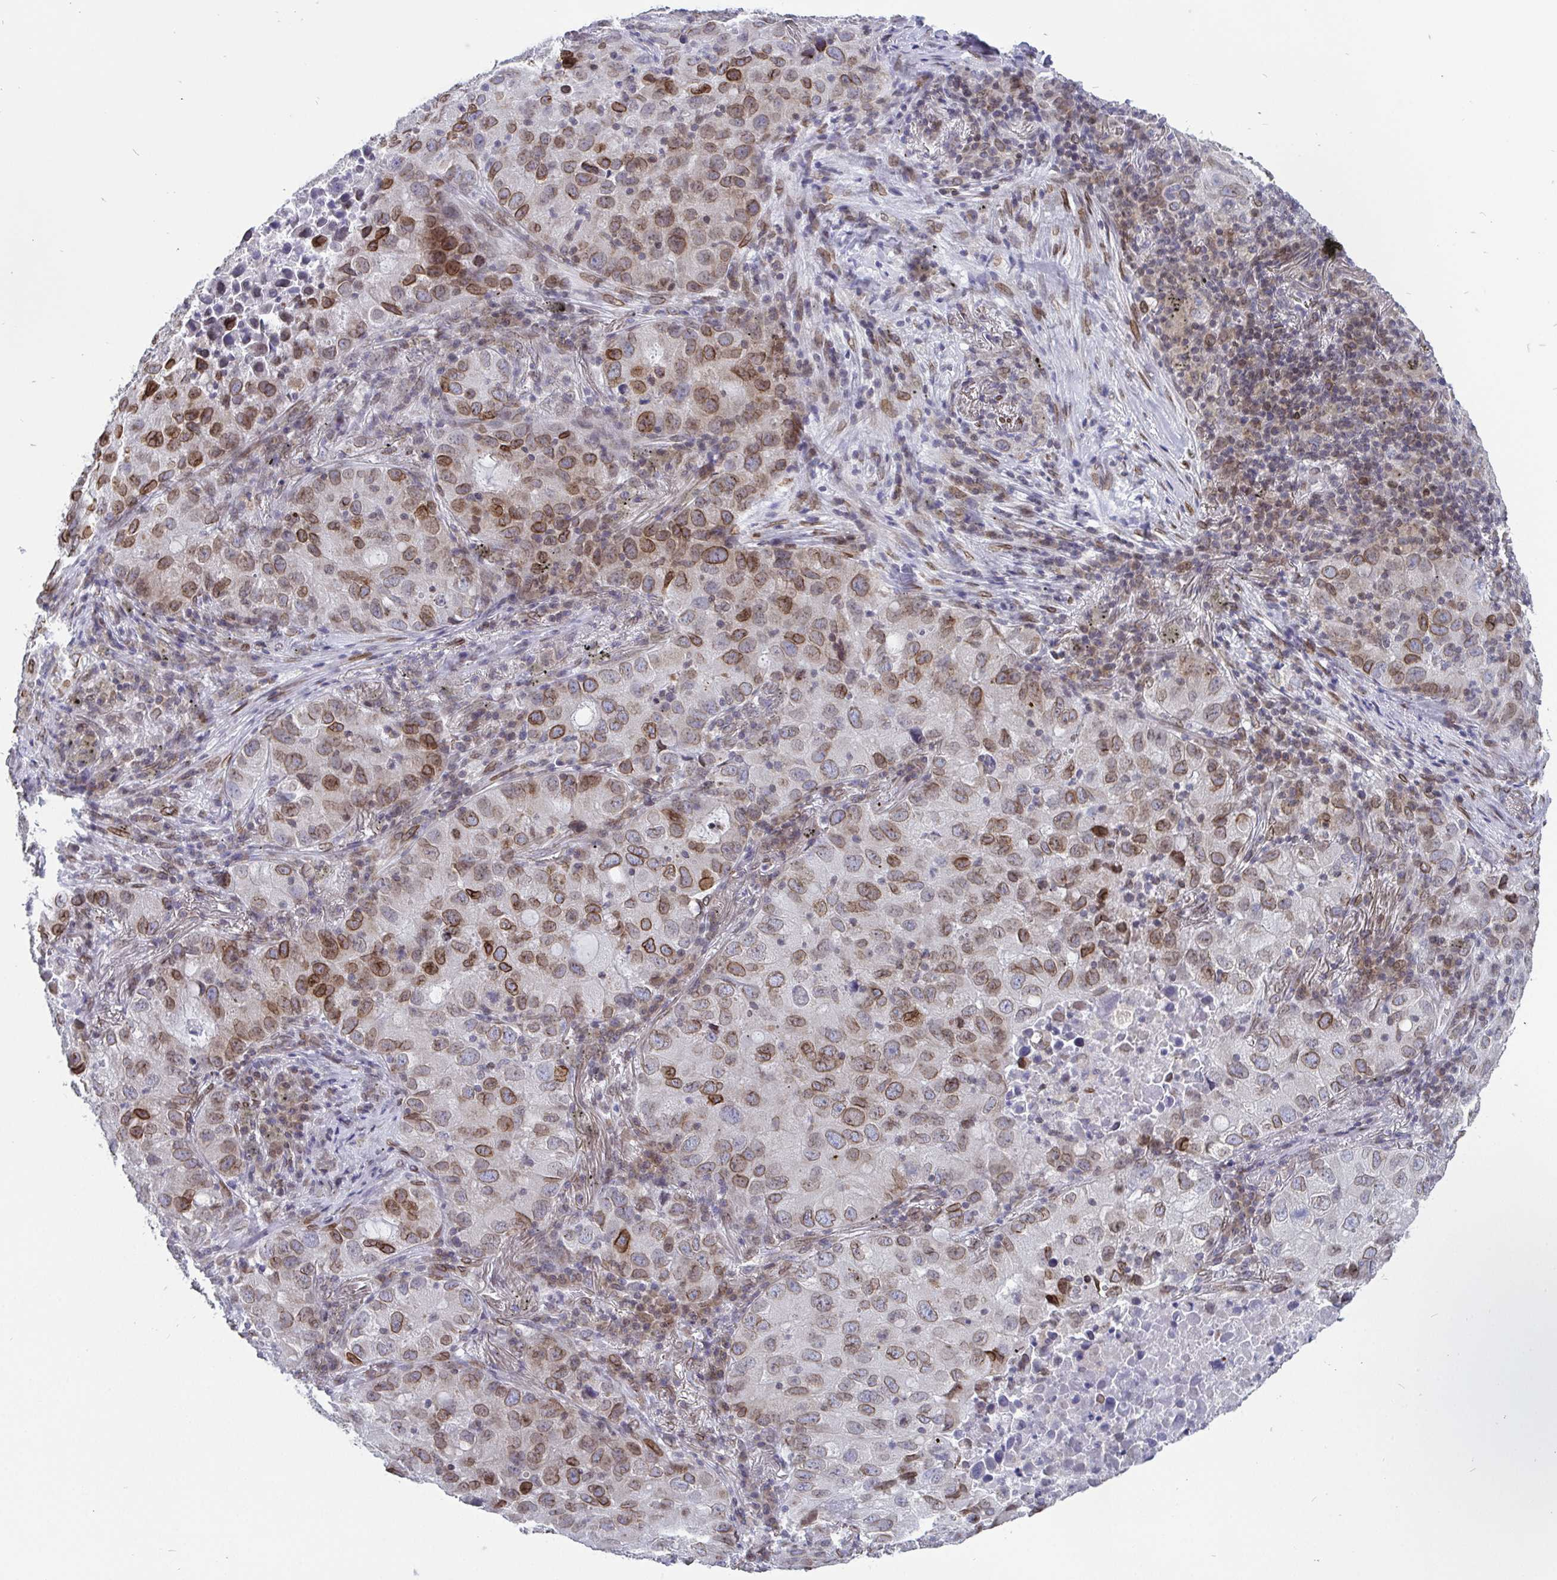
{"staining": {"intensity": "moderate", "quantity": "<25%", "location": "cytoplasmic/membranous,nuclear"}, "tissue": "lung cancer", "cell_type": "Tumor cells", "image_type": "cancer", "snomed": [{"axis": "morphology", "description": "Normal morphology"}, {"axis": "morphology", "description": "Adenocarcinoma, NOS"}, {"axis": "topography", "description": "Lymph node"}, {"axis": "topography", "description": "Lung"}], "caption": "A low amount of moderate cytoplasmic/membranous and nuclear expression is present in about <25% of tumor cells in lung adenocarcinoma tissue.", "gene": "EMD", "patient": {"sex": "female", "age": 51}}